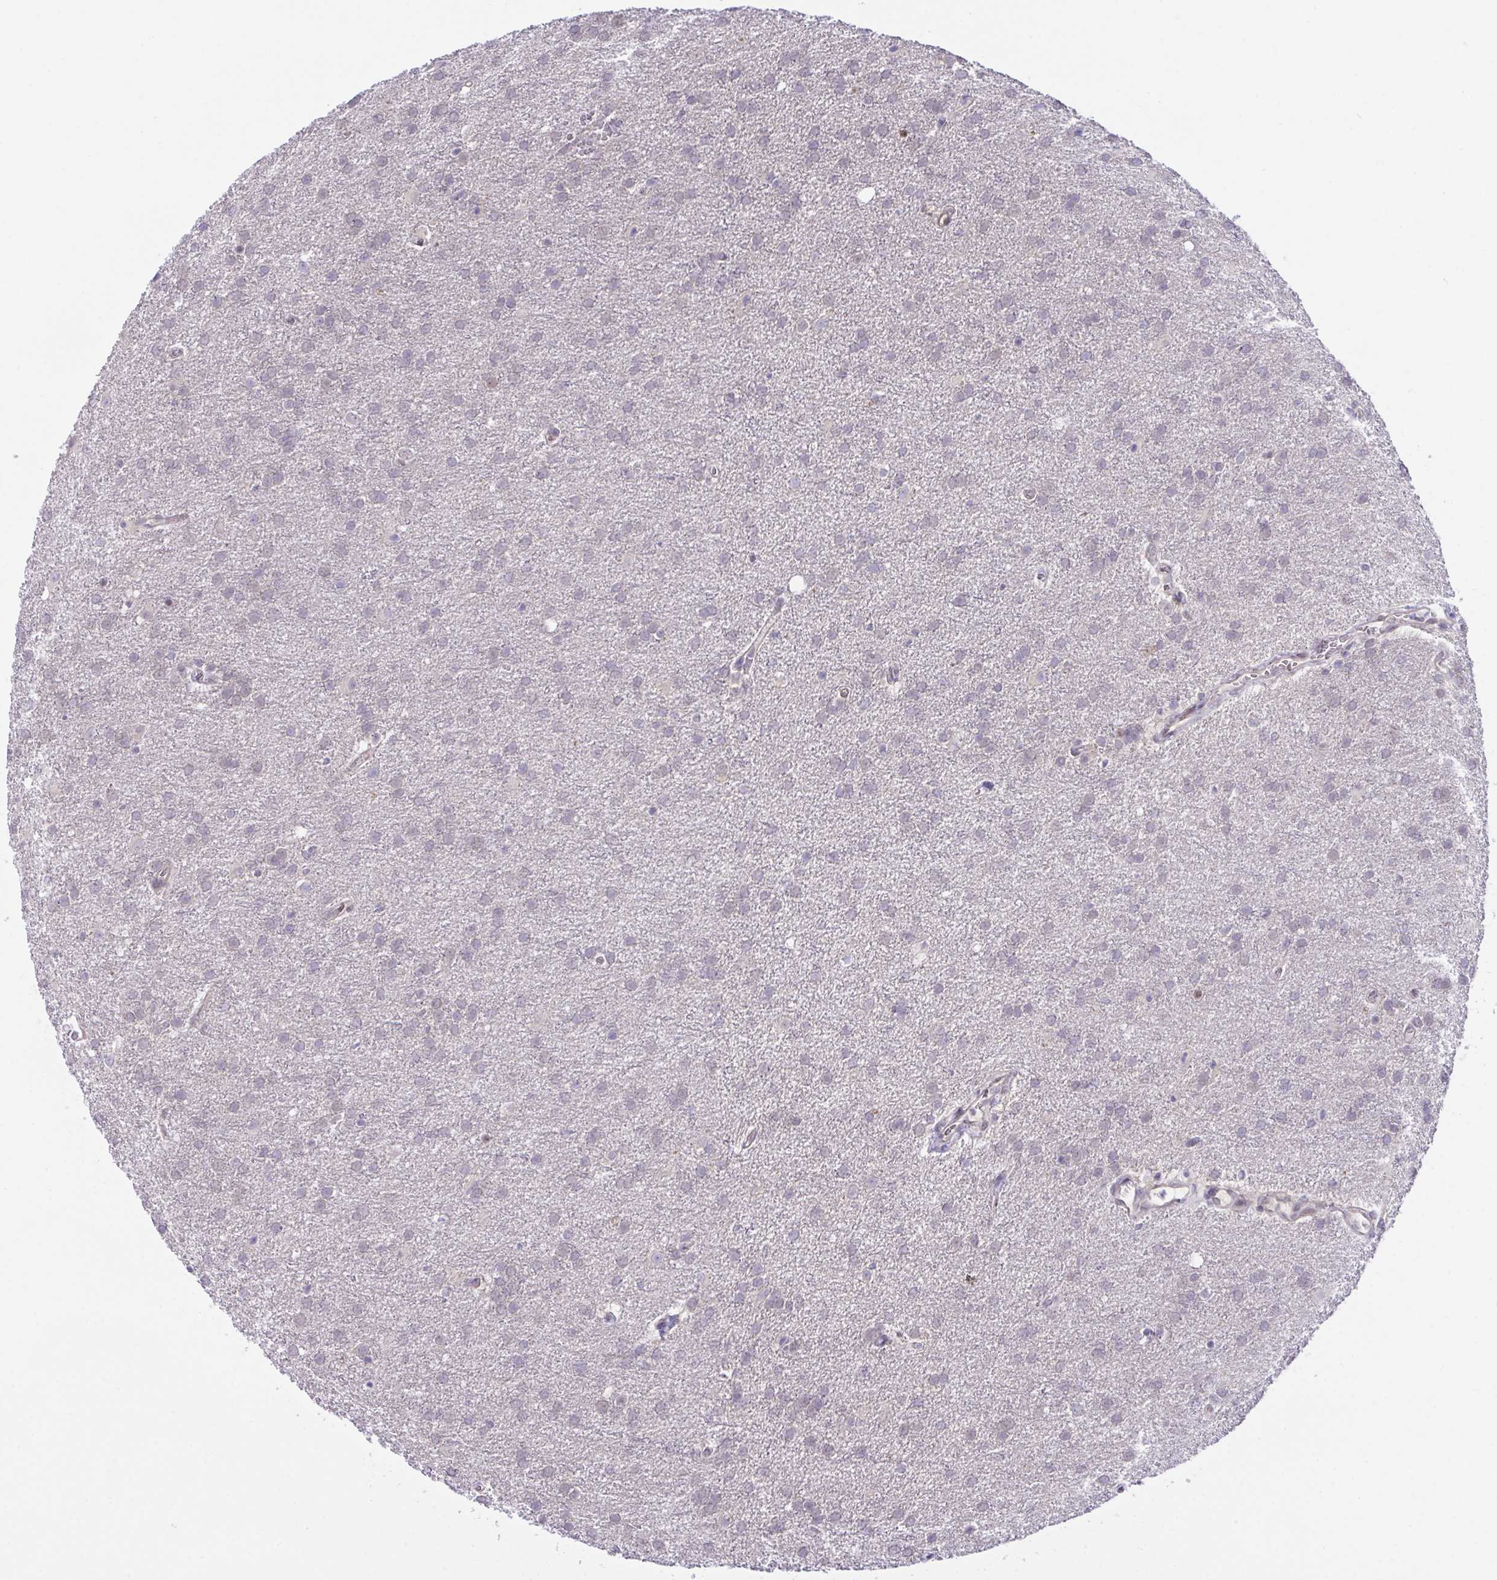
{"staining": {"intensity": "negative", "quantity": "none", "location": "none"}, "tissue": "glioma", "cell_type": "Tumor cells", "image_type": "cancer", "snomed": [{"axis": "morphology", "description": "Glioma, malignant, Low grade"}, {"axis": "topography", "description": "Brain"}], "caption": "High magnification brightfield microscopy of glioma stained with DAB (brown) and counterstained with hematoxylin (blue): tumor cells show no significant expression.", "gene": "ZNF444", "patient": {"sex": "female", "age": 32}}